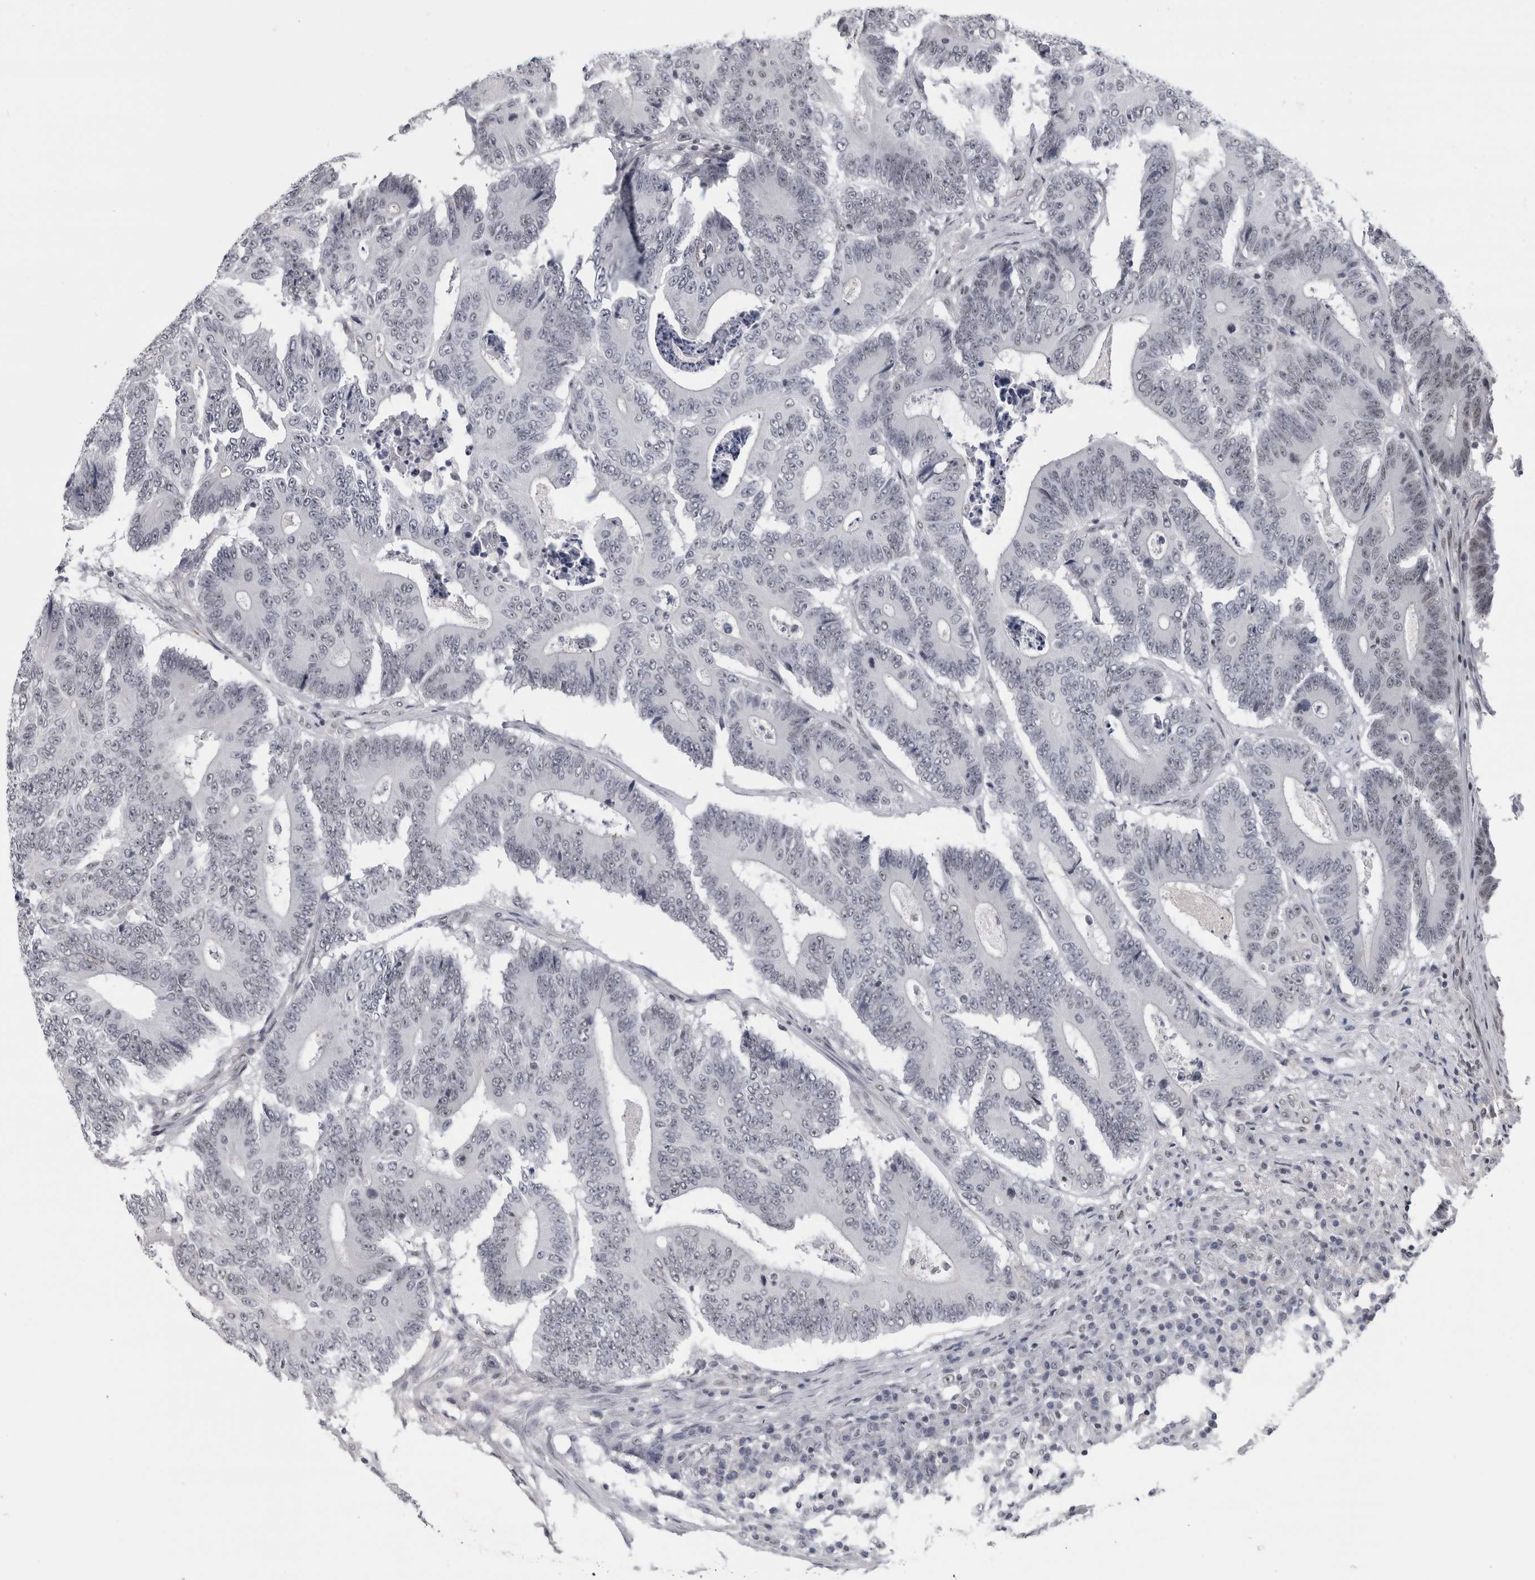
{"staining": {"intensity": "weak", "quantity": "<25%", "location": "nuclear"}, "tissue": "colorectal cancer", "cell_type": "Tumor cells", "image_type": "cancer", "snomed": [{"axis": "morphology", "description": "Adenocarcinoma, NOS"}, {"axis": "topography", "description": "Colon"}], "caption": "A micrograph of human colorectal cancer (adenocarcinoma) is negative for staining in tumor cells.", "gene": "ARID4B", "patient": {"sex": "male", "age": 83}}